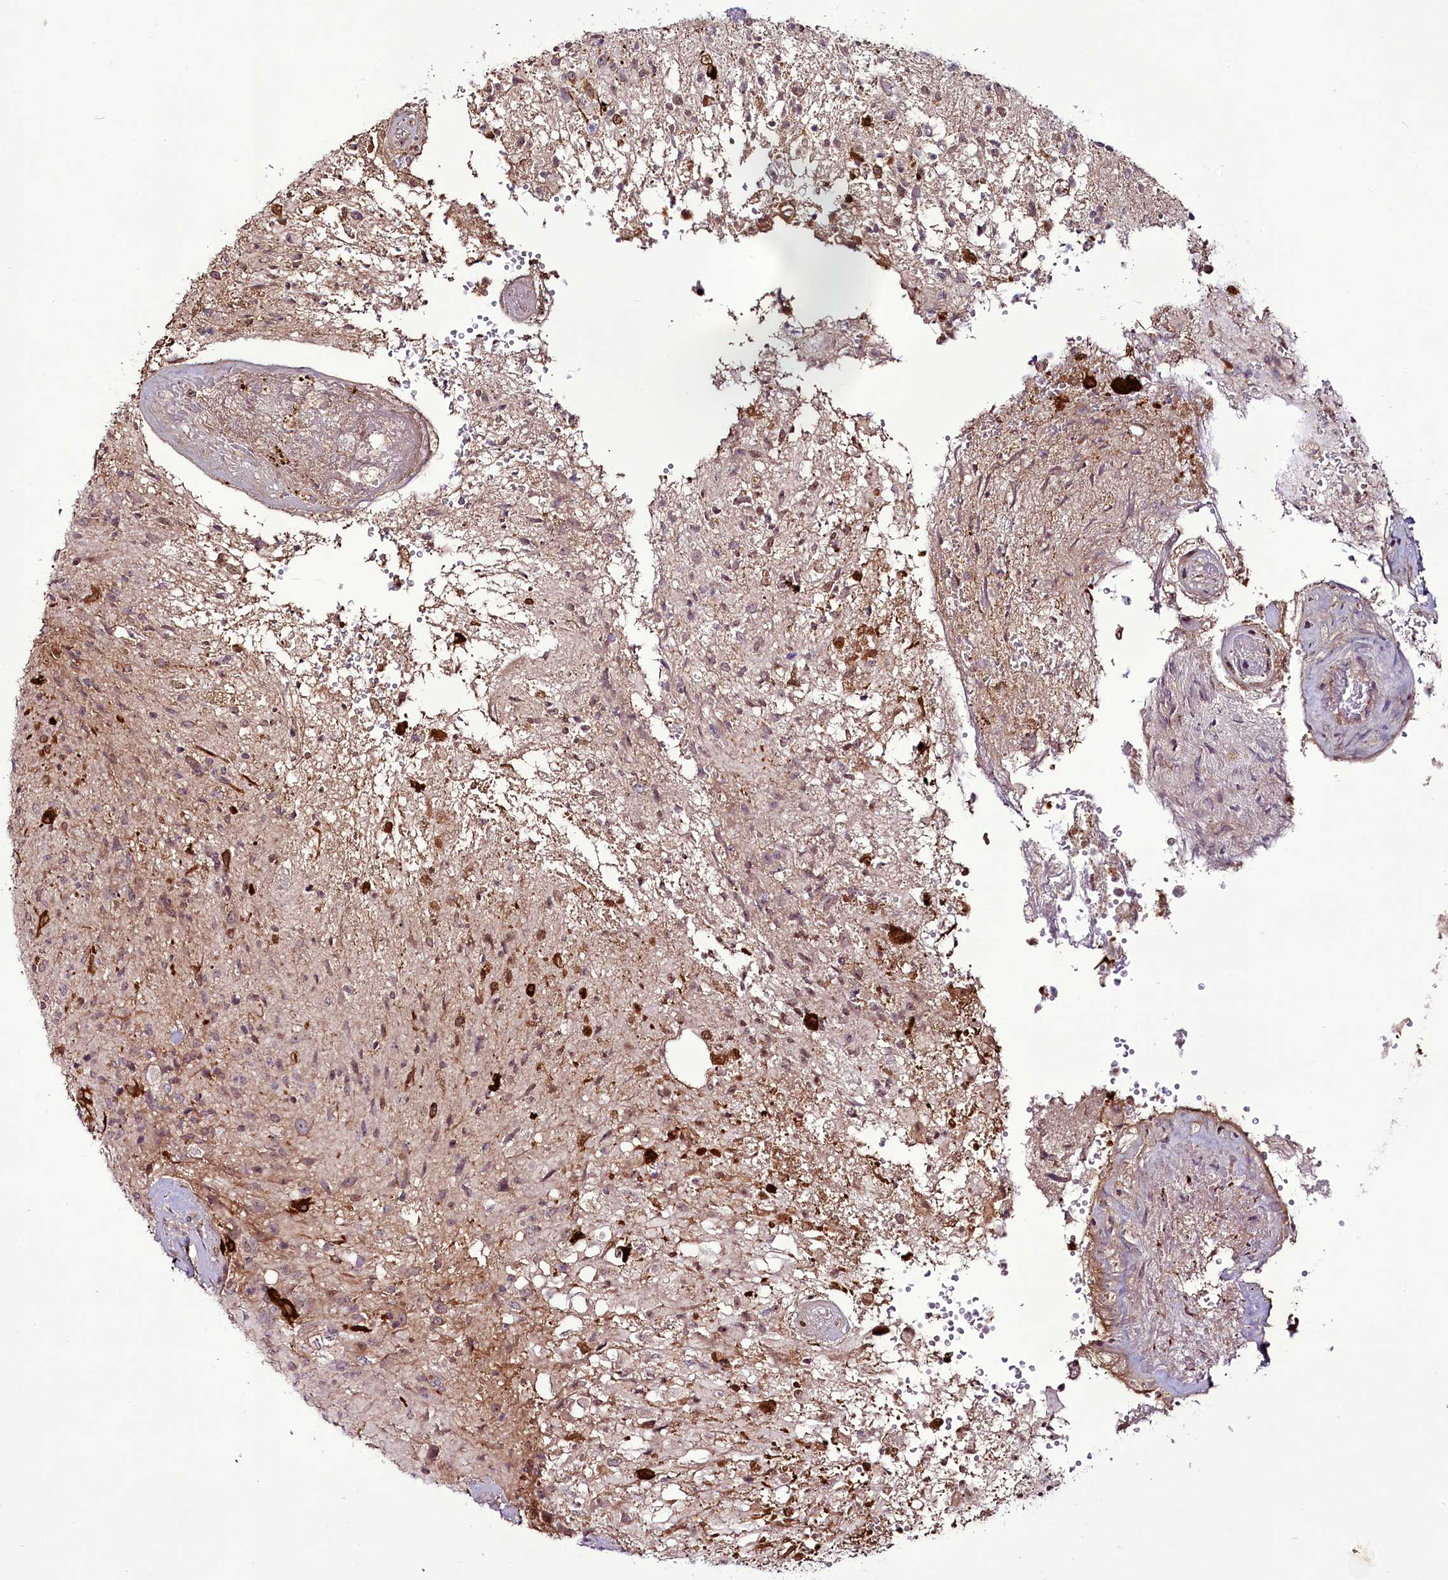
{"staining": {"intensity": "negative", "quantity": "none", "location": "none"}, "tissue": "glioma", "cell_type": "Tumor cells", "image_type": "cancer", "snomed": [{"axis": "morphology", "description": "Glioma, malignant, High grade"}, {"axis": "topography", "description": "Brain"}], "caption": "Immunohistochemistry of malignant high-grade glioma exhibits no expression in tumor cells. (DAB IHC visualized using brightfield microscopy, high magnification).", "gene": "RSBN1", "patient": {"sex": "male", "age": 56}}